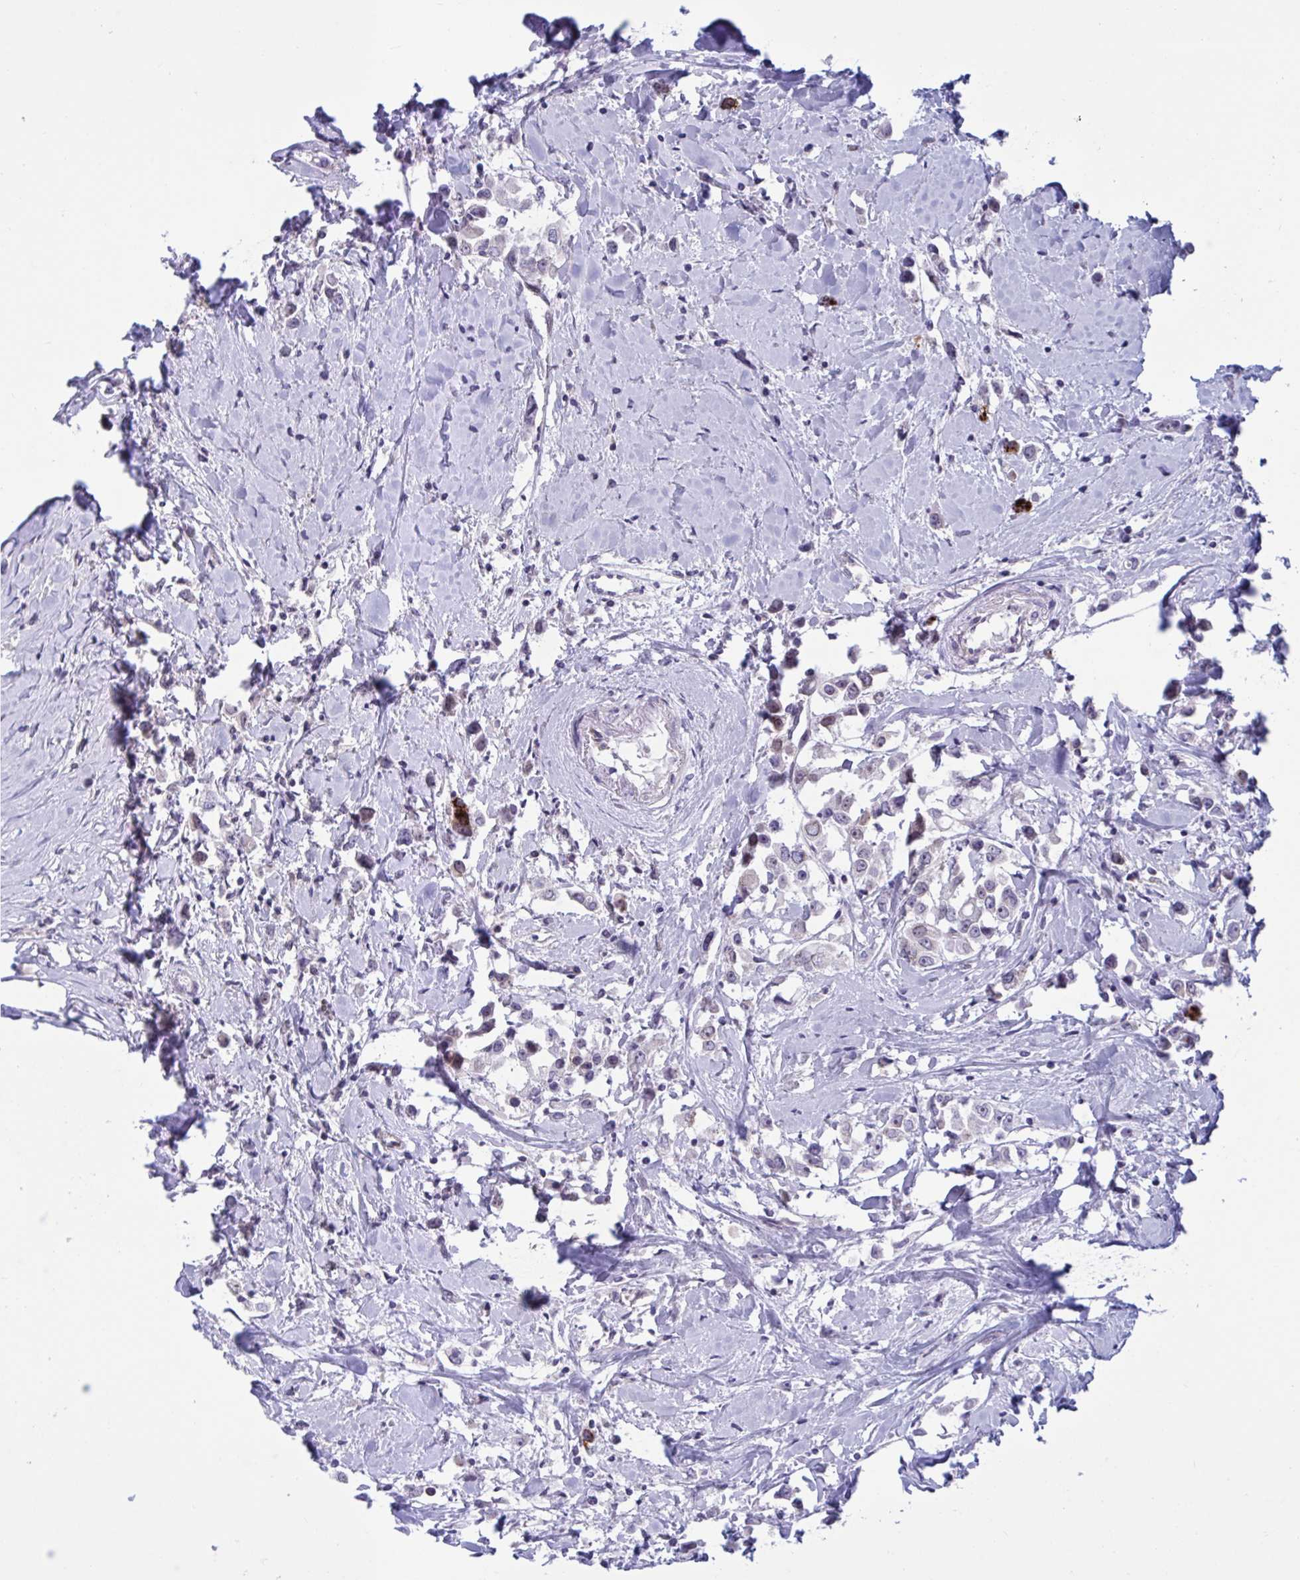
{"staining": {"intensity": "strong", "quantity": "<25%", "location": "cytoplasmic/membranous"}, "tissue": "breast cancer", "cell_type": "Tumor cells", "image_type": "cancer", "snomed": [{"axis": "morphology", "description": "Duct carcinoma"}, {"axis": "topography", "description": "Breast"}], "caption": "Strong cytoplasmic/membranous positivity is seen in about <25% of tumor cells in breast cancer (infiltrating ductal carcinoma).", "gene": "DOCK11", "patient": {"sex": "female", "age": 61}}